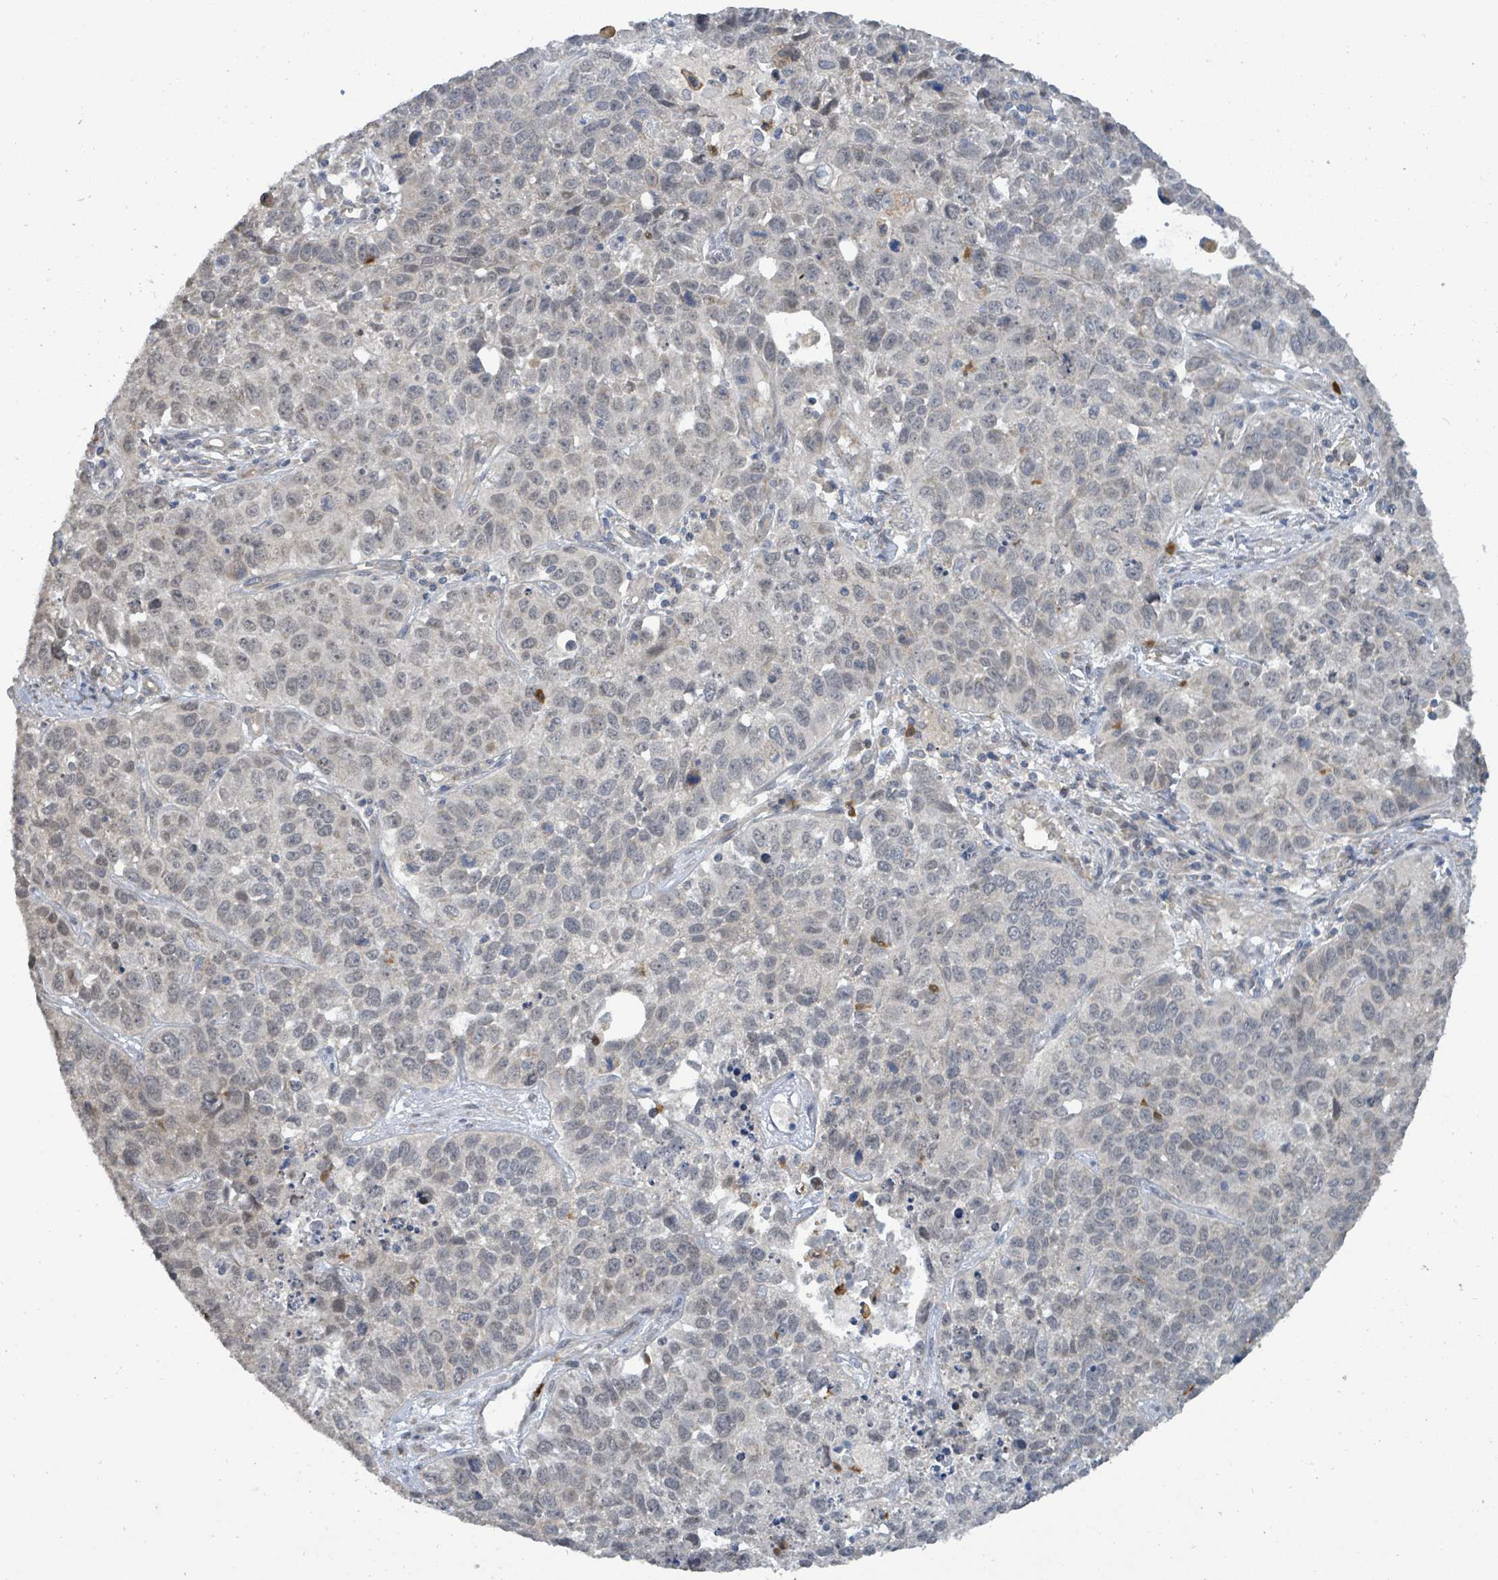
{"staining": {"intensity": "negative", "quantity": "none", "location": "none"}, "tissue": "lung cancer", "cell_type": "Tumor cells", "image_type": "cancer", "snomed": [{"axis": "morphology", "description": "Squamous cell carcinoma, NOS"}, {"axis": "topography", "description": "Lung"}], "caption": "This is a histopathology image of IHC staining of lung cancer, which shows no expression in tumor cells. (DAB (3,3'-diaminobenzidine) IHC visualized using brightfield microscopy, high magnification).", "gene": "COQ6", "patient": {"sex": "male", "age": 76}}